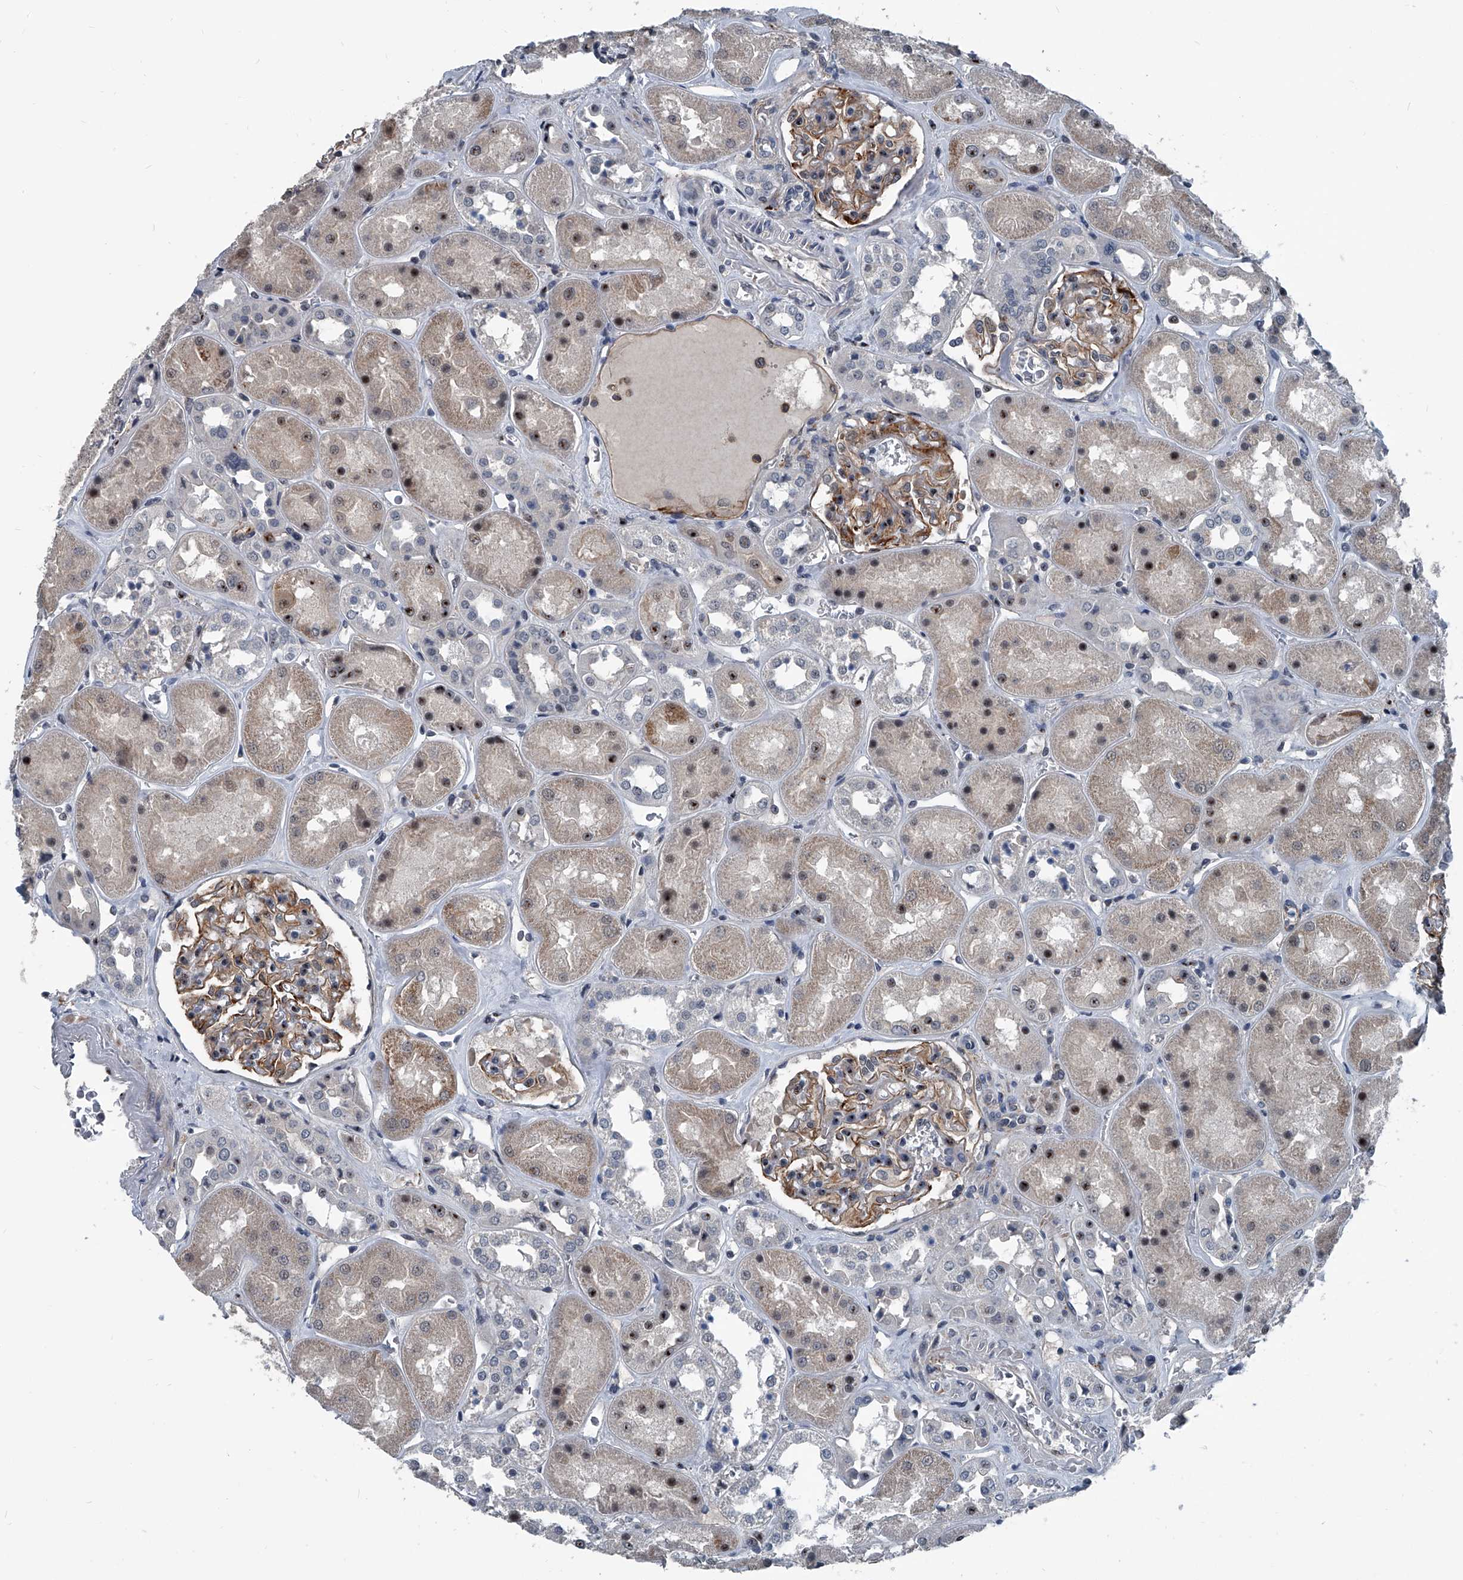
{"staining": {"intensity": "strong", "quantity": "25%-75%", "location": "cytoplasmic/membranous"}, "tissue": "kidney", "cell_type": "Cells in glomeruli", "image_type": "normal", "snomed": [{"axis": "morphology", "description": "Normal tissue, NOS"}, {"axis": "topography", "description": "Kidney"}], "caption": "Protein expression analysis of unremarkable human kidney reveals strong cytoplasmic/membranous positivity in about 25%-75% of cells in glomeruli.", "gene": "MEN1", "patient": {"sex": "male", "age": 70}}